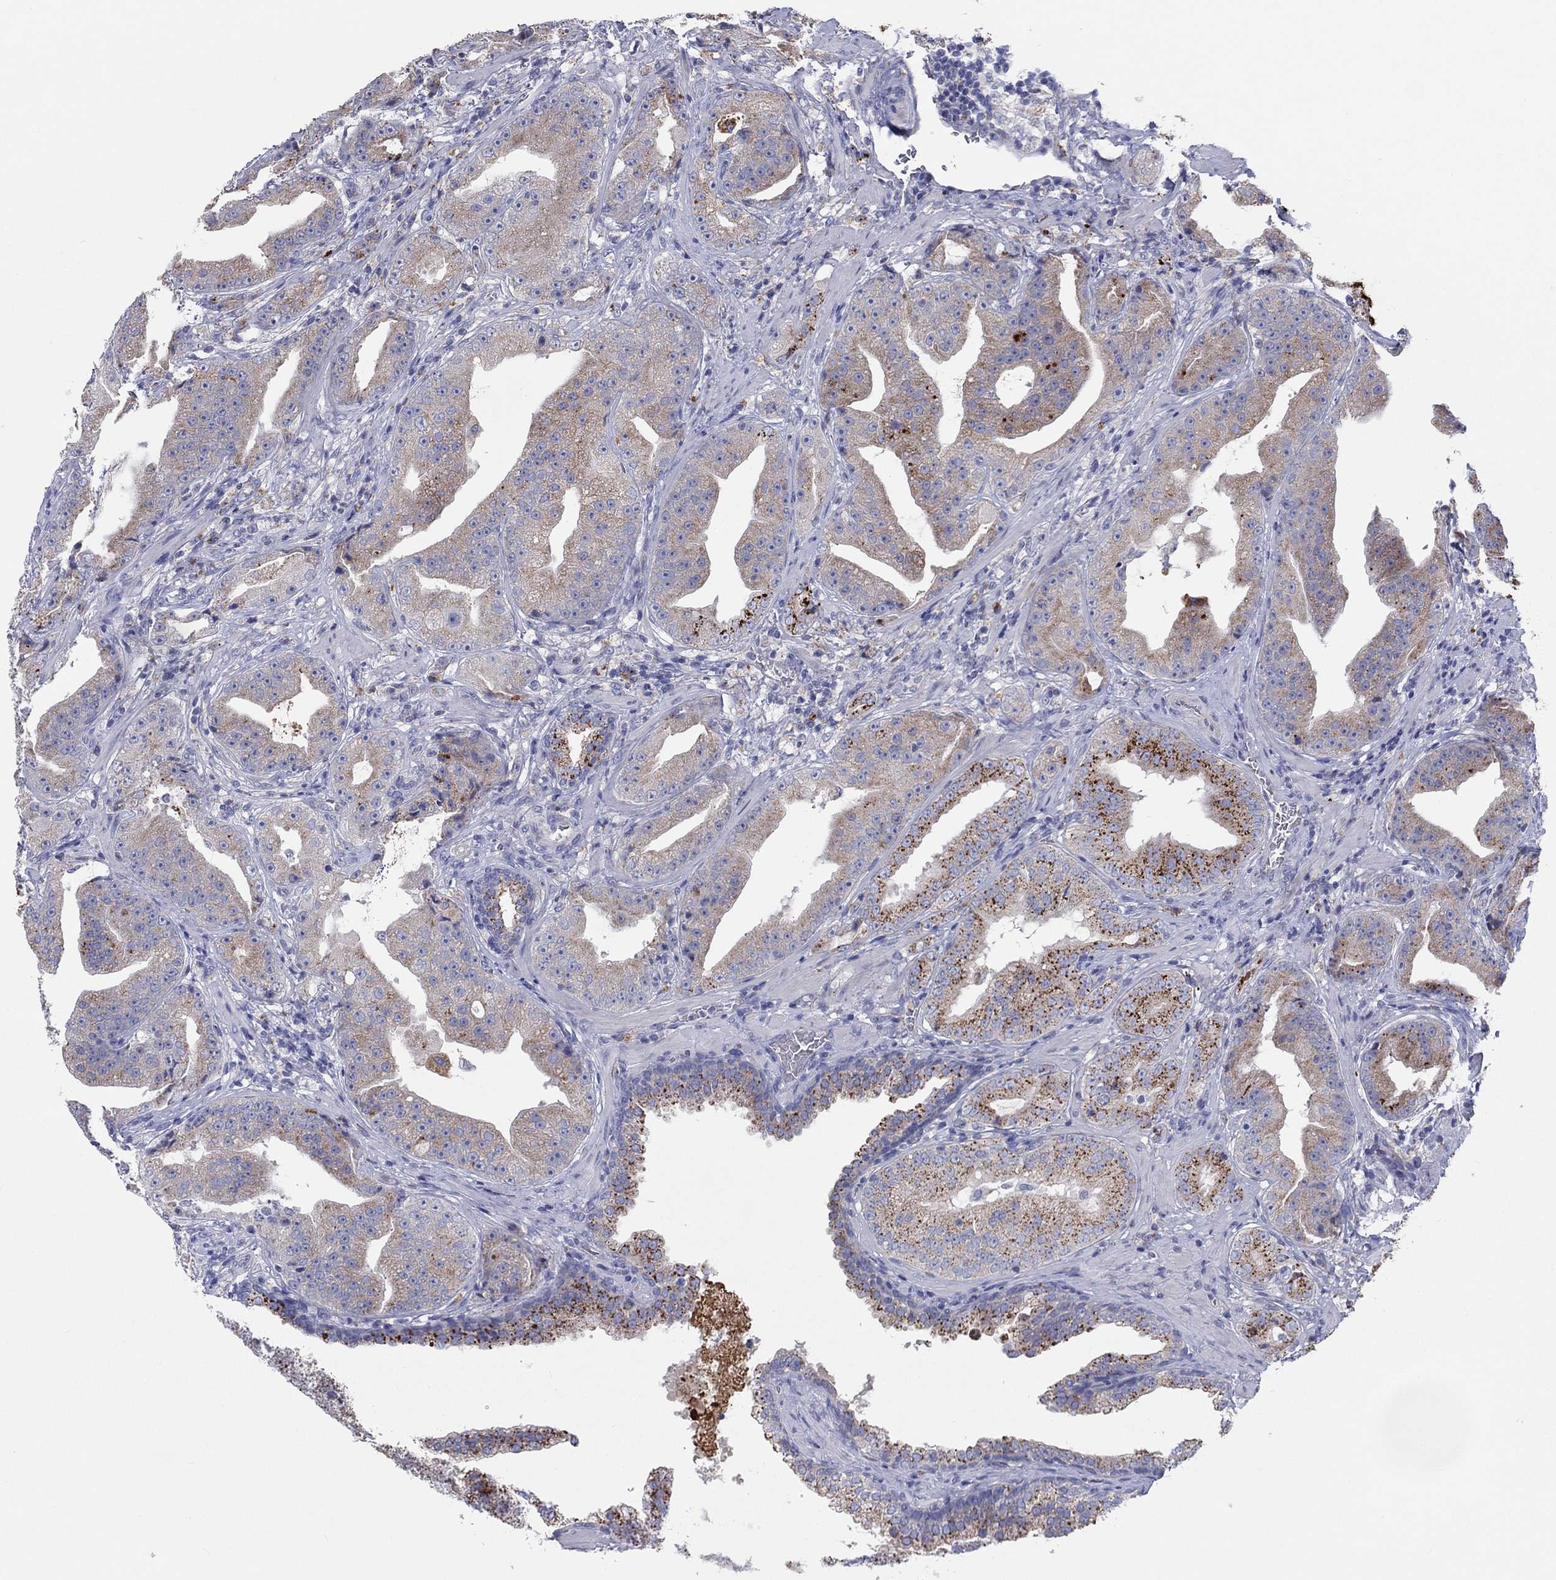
{"staining": {"intensity": "strong", "quantity": "25%-75%", "location": "cytoplasmic/membranous"}, "tissue": "prostate cancer", "cell_type": "Tumor cells", "image_type": "cancer", "snomed": [{"axis": "morphology", "description": "Adenocarcinoma, Low grade"}, {"axis": "topography", "description": "Prostate"}], "caption": "Human prostate low-grade adenocarcinoma stained with a protein marker shows strong staining in tumor cells.", "gene": "BCO2", "patient": {"sex": "male", "age": 62}}